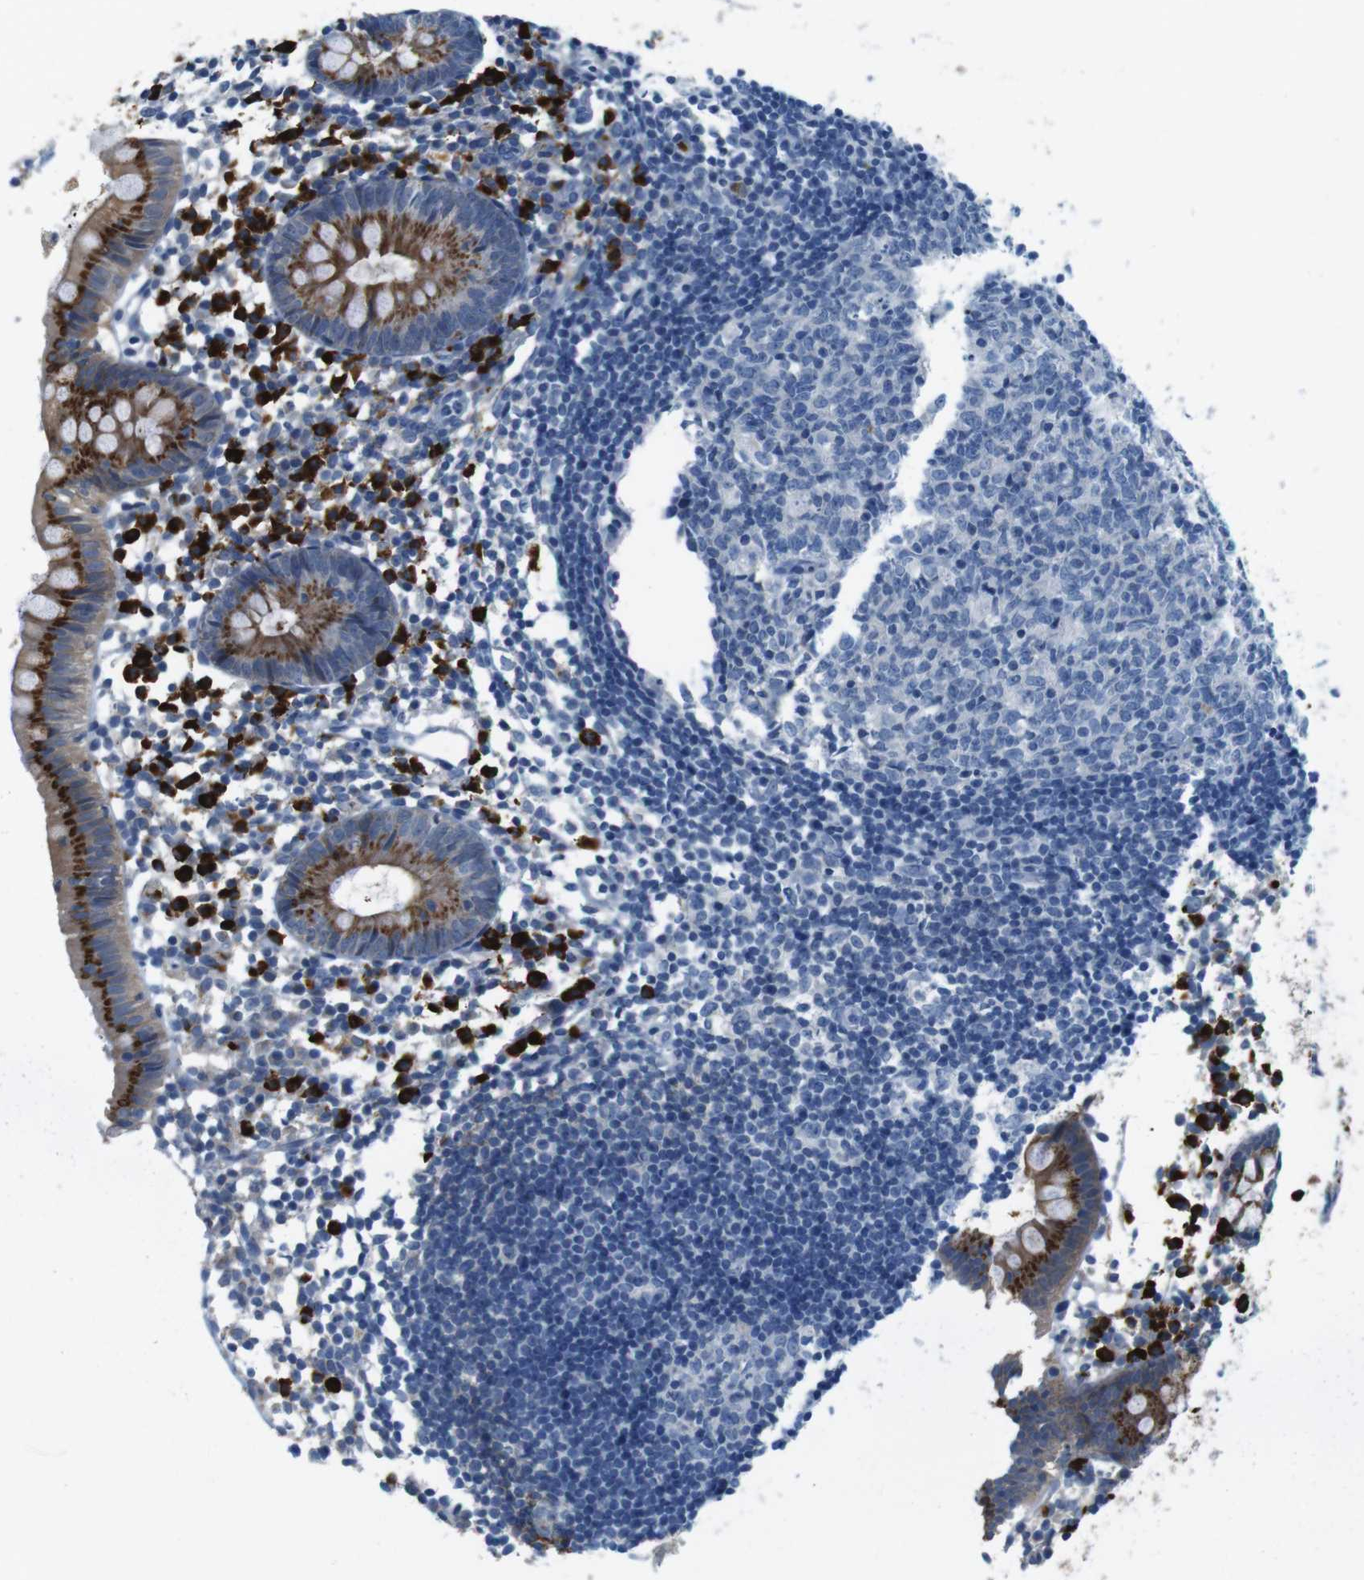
{"staining": {"intensity": "moderate", "quantity": ">75%", "location": "cytoplasmic/membranous"}, "tissue": "appendix", "cell_type": "Glandular cells", "image_type": "normal", "snomed": [{"axis": "morphology", "description": "Normal tissue, NOS"}, {"axis": "topography", "description": "Appendix"}], "caption": "The immunohistochemical stain shows moderate cytoplasmic/membranous staining in glandular cells of unremarkable appendix. (DAB IHC with brightfield microscopy, high magnification).", "gene": "SLC35A3", "patient": {"sex": "female", "age": 20}}